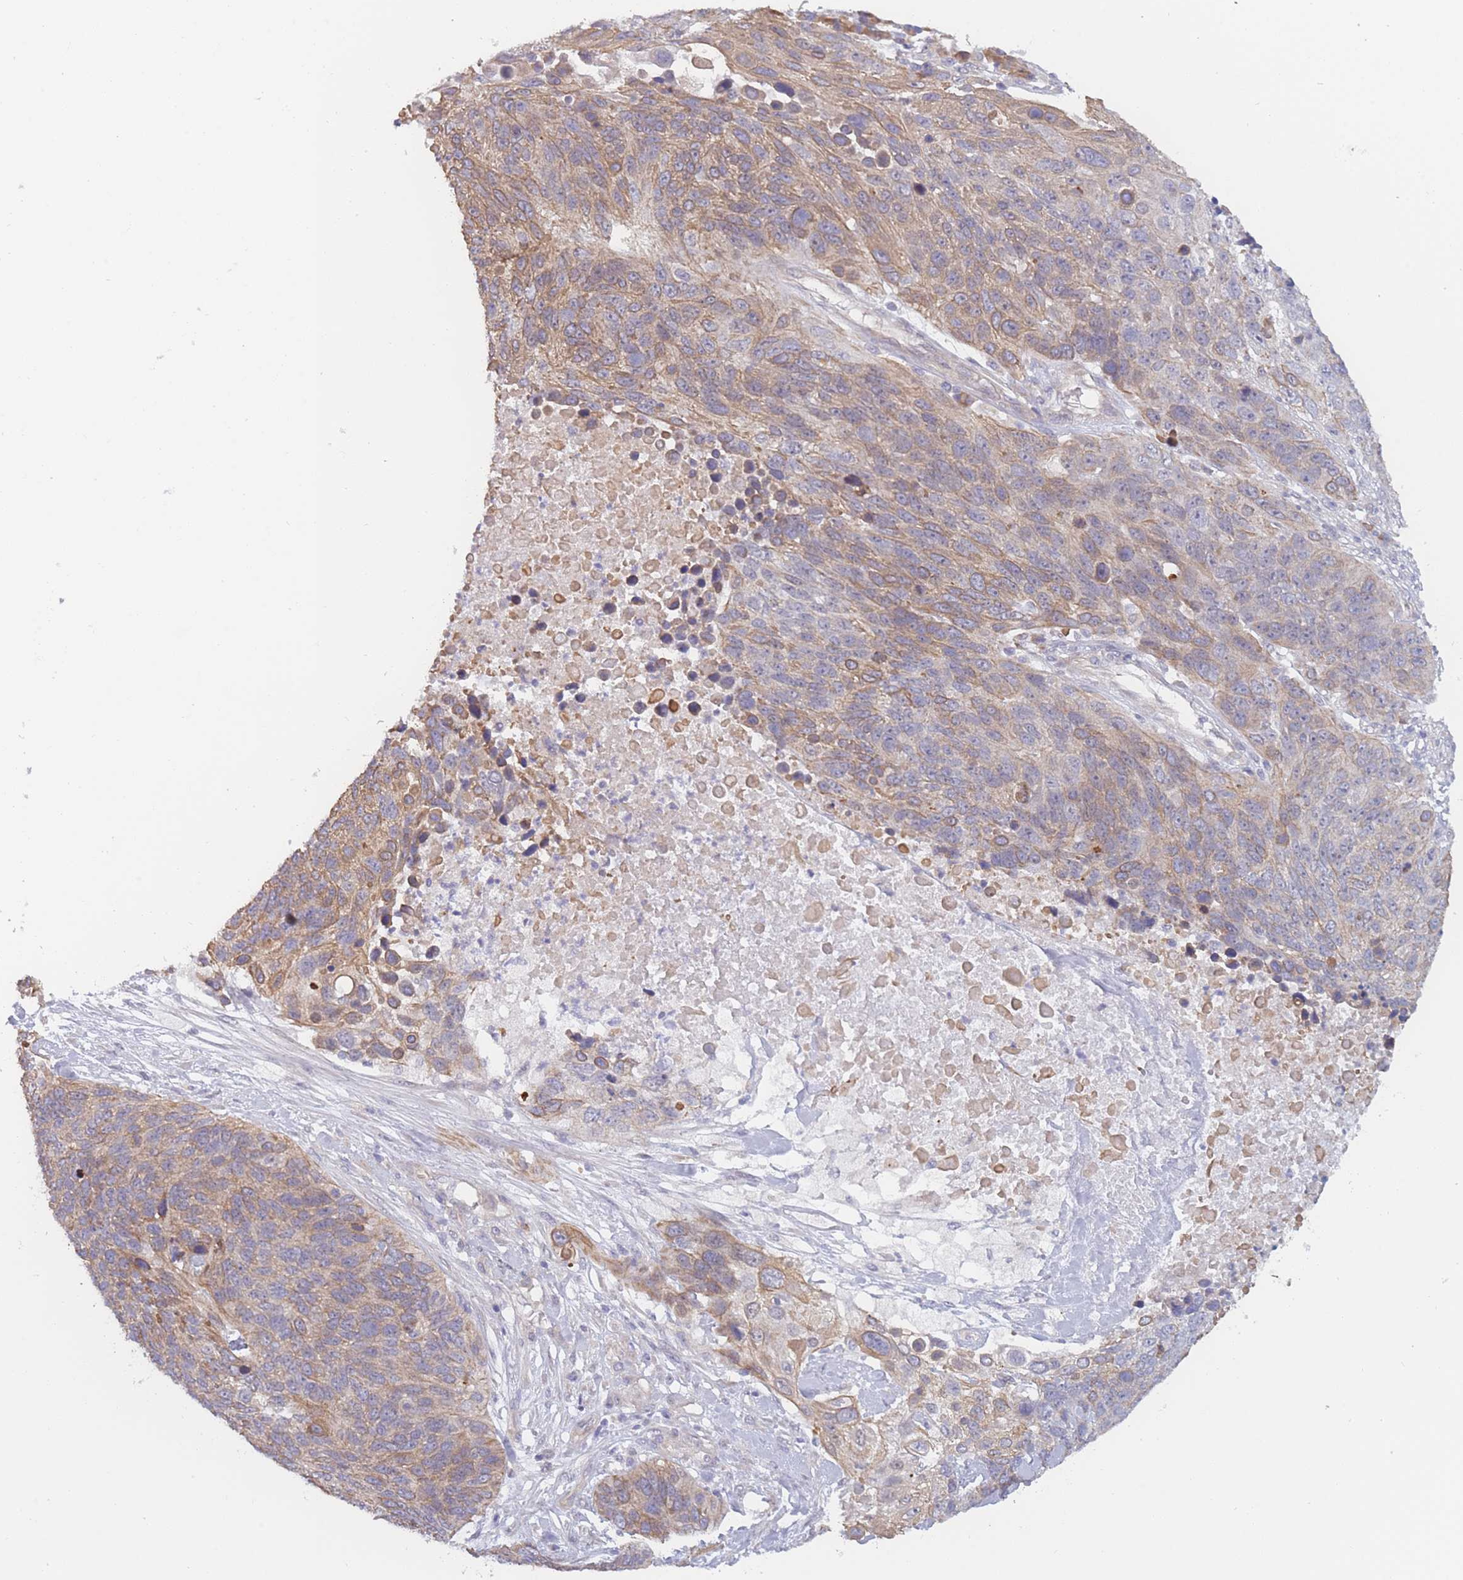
{"staining": {"intensity": "moderate", "quantity": ">75%", "location": "cytoplasmic/membranous"}, "tissue": "lung cancer", "cell_type": "Tumor cells", "image_type": "cancer", "snomed": [{"axis": "morphology", "description": "Normal tissue, NOS"}, {"axis": "morphology", "description": "Squamous cell carcinoma, NOS"}, {"axis": "topography", "description": "Lymph node"}, {"axis": "topography", "description": "Lung"}], "caption": "Brown immunohistochemical staining in lung squamous cell carcinoma displays moderate cytoplasmic/membranous positivity in approximately >75% of tumor cells.", "gene": "FAM227B", "patient": {"sex": "male", "age": 66}}